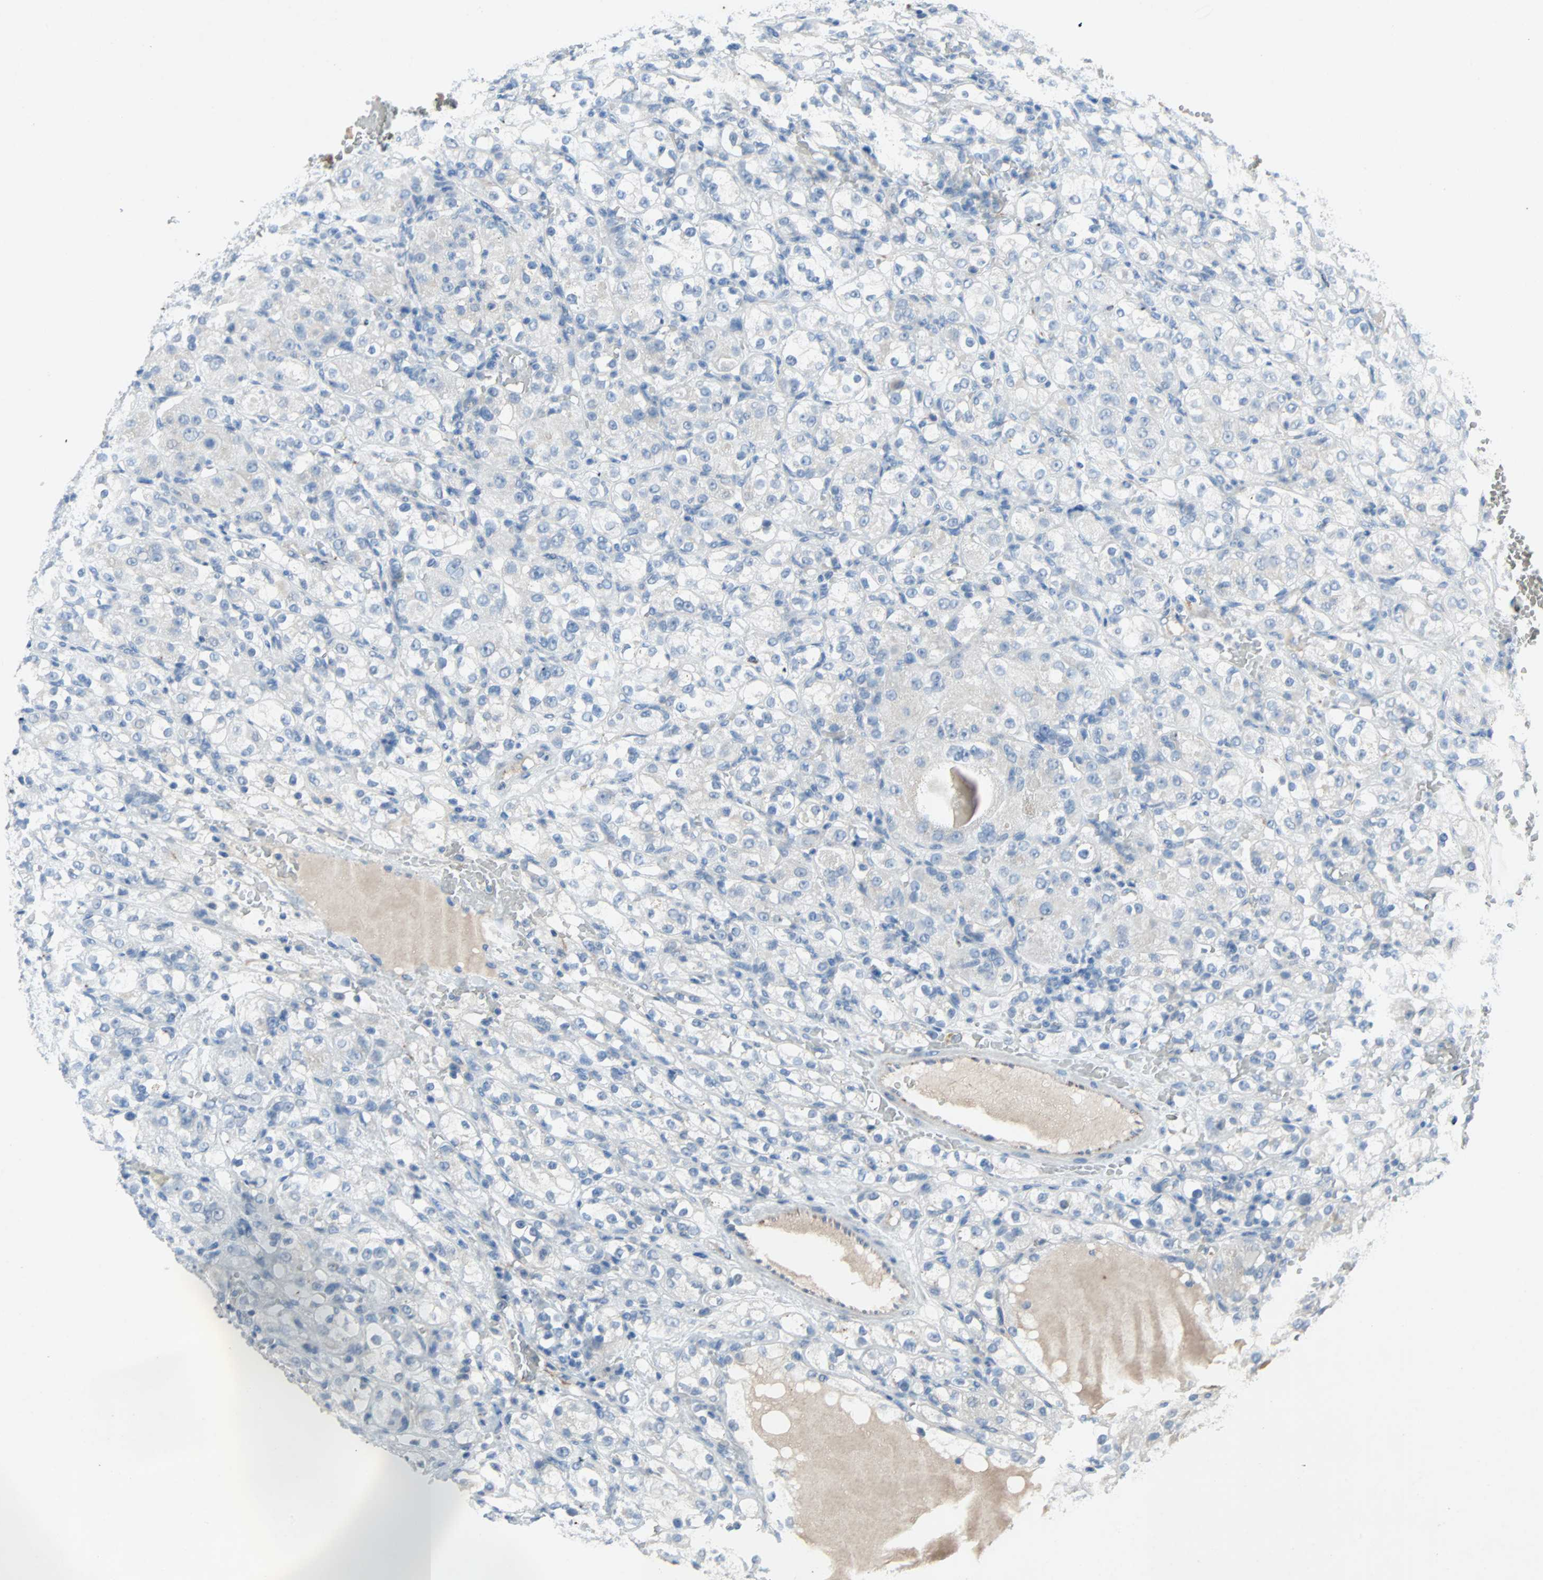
{"staining": {"intensity": "negative", "quantity": "none", "location": "none"}, "tissue": "renal cancer", "cell_type": "Tumor cells", "image_type": "cancer", "snomed": [{"axis": "morphology", "description": "Normal tissue, NOS"}, {"axis": "morphology", "description": "Adenocarcinoma, NOS"}, {"axis": "topography", "description": "Kidney"}], "caption": "The histopathology image demonstrates no significant expression in tumor cells of renal cancer. (DAB (3,3'-diaminobenzidine) immunohistochemistry (IHC), high magnification).", "gene": "PCDHB2", "patient": {"sex": "male", "age": 61}}